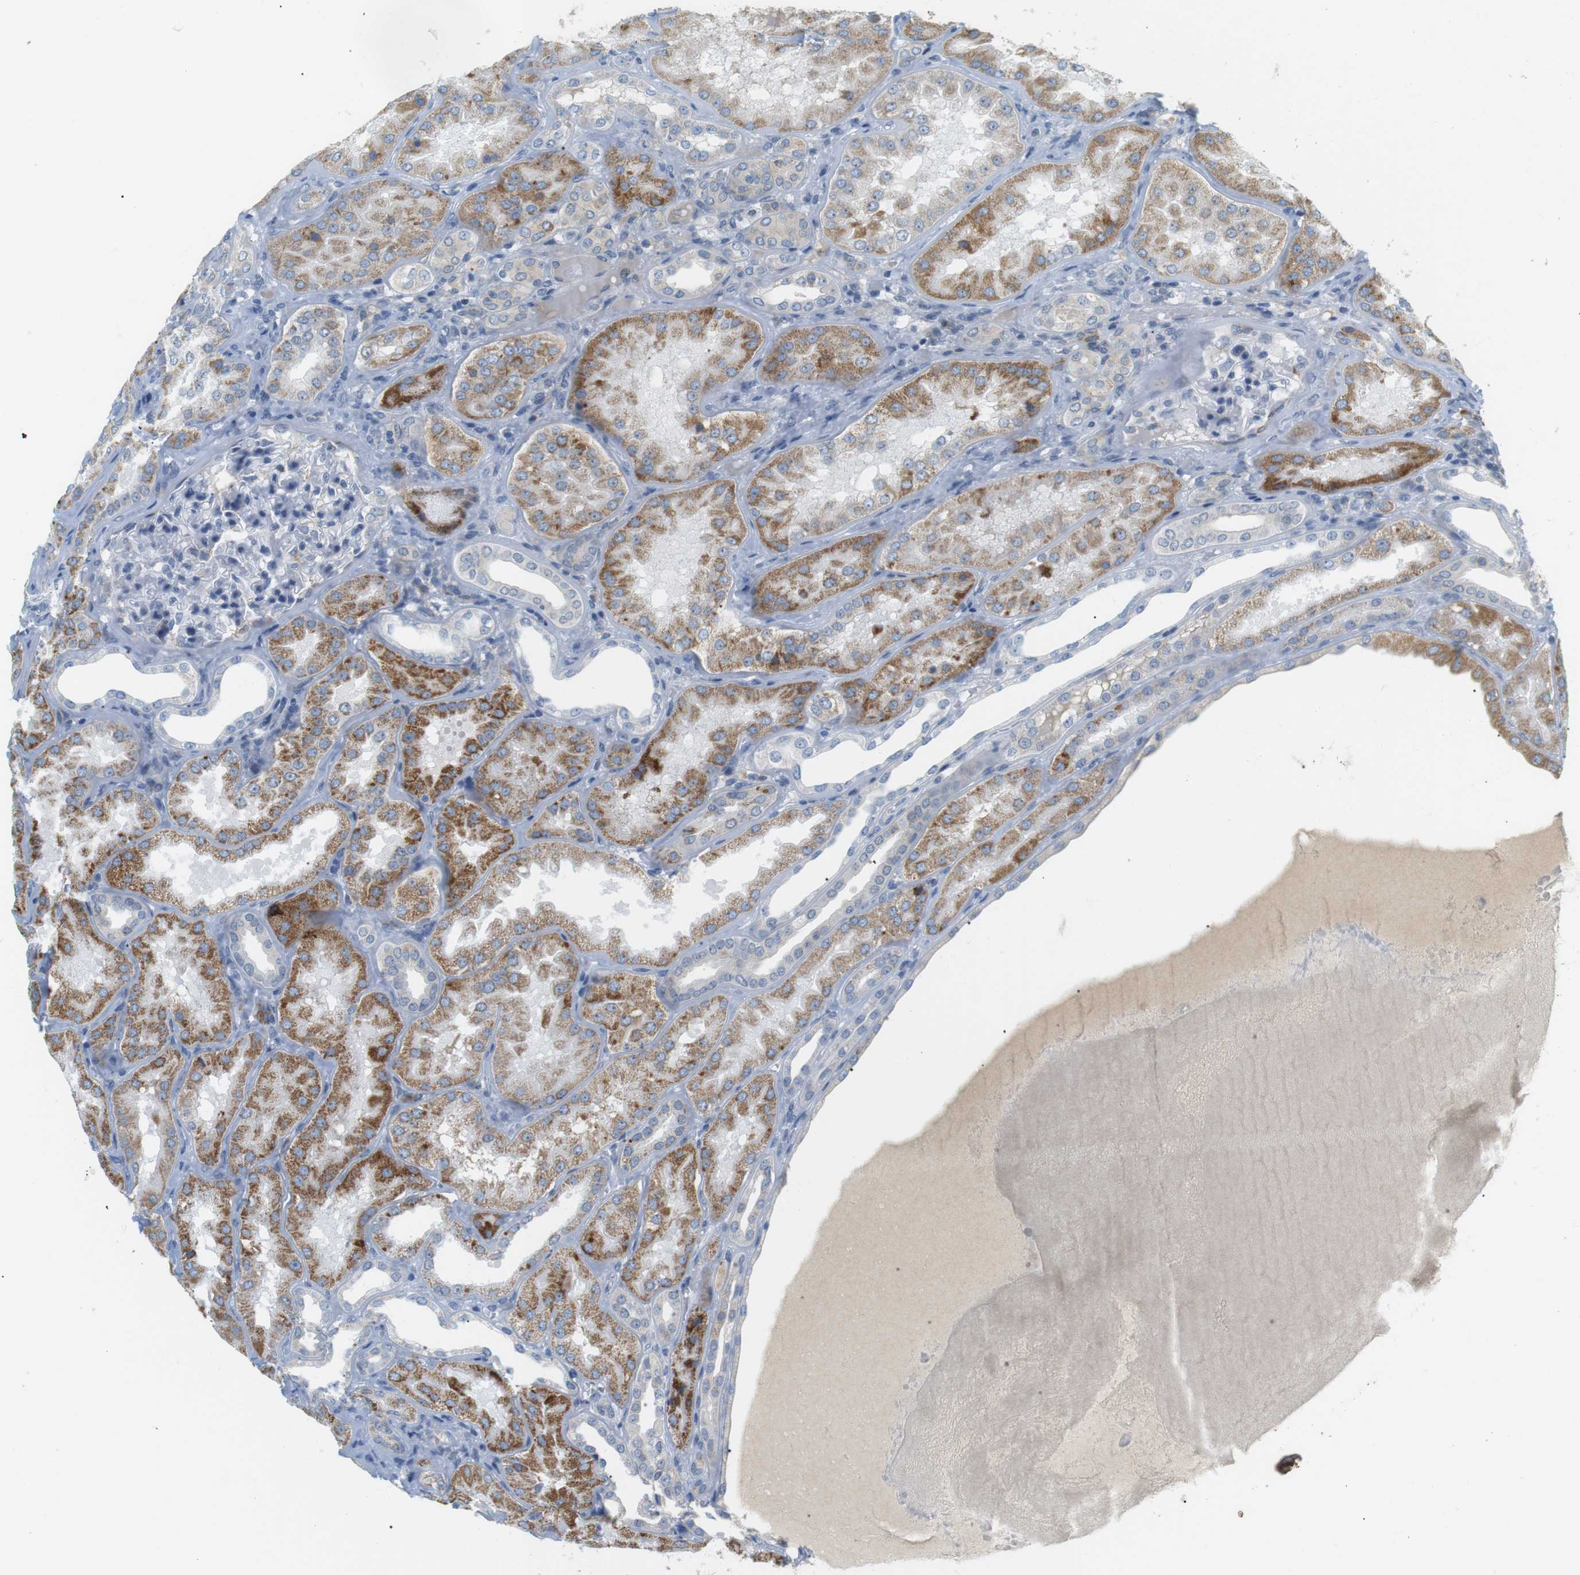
{"staining": {"intensity": "negative", "quantity": "none", "location": "none"}, "tissue": "kidney", "cell_type": "Cells in glomeruli", "image_type": "normal", "snomed": [{"axis": "morphology", "description": "Normal tissue, NOS"}, {"axis": "topography", "description": "Kidney"}], "caption": "IHC of unremarkable human kidney displays no positivity in cells in glomeruli.", "gene": "CD300E", "patient": {"sex": "female", "age": 56}}